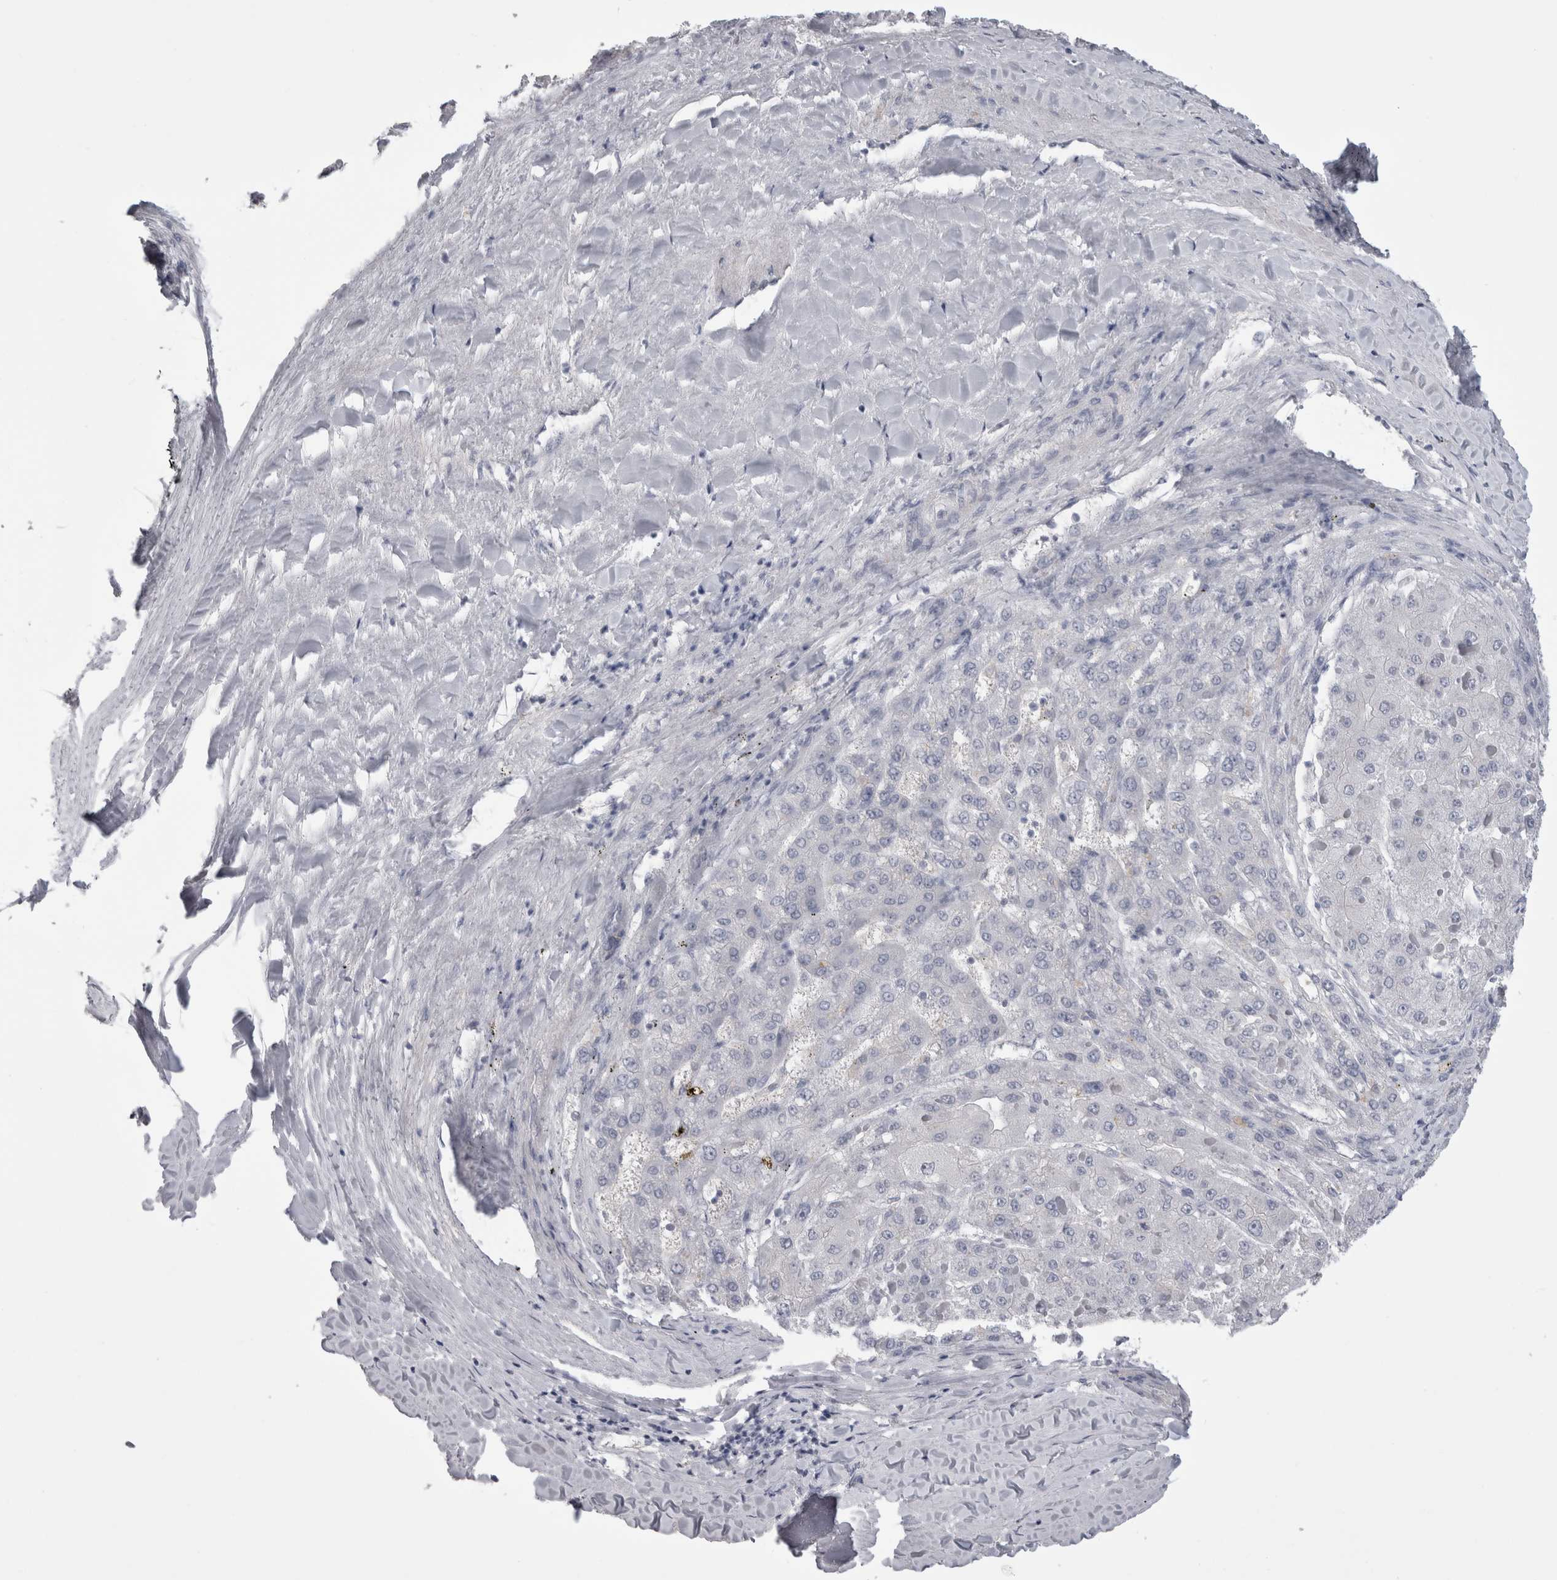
{"staining": {"intensity": "negative", "quantity": "none", "location": "none"}, "tissue": "liver cancer", "cell_type": "Tumor cells", "image_type": "cancer", "snomed": [{"axis": "morphology", "description": "Carcinoma, Hepatocellular, NOS"}, {"axis": "topography", "description": "Liver"}], "caption": "Tumor cells show no significant staining in hepatocellular carcinoma (liver). (DAB immunohistochemistry visualized using brightfield microscopy, high magnification).", "gene": "AFMID", "patient": {"sex": "female", "age": 73}}